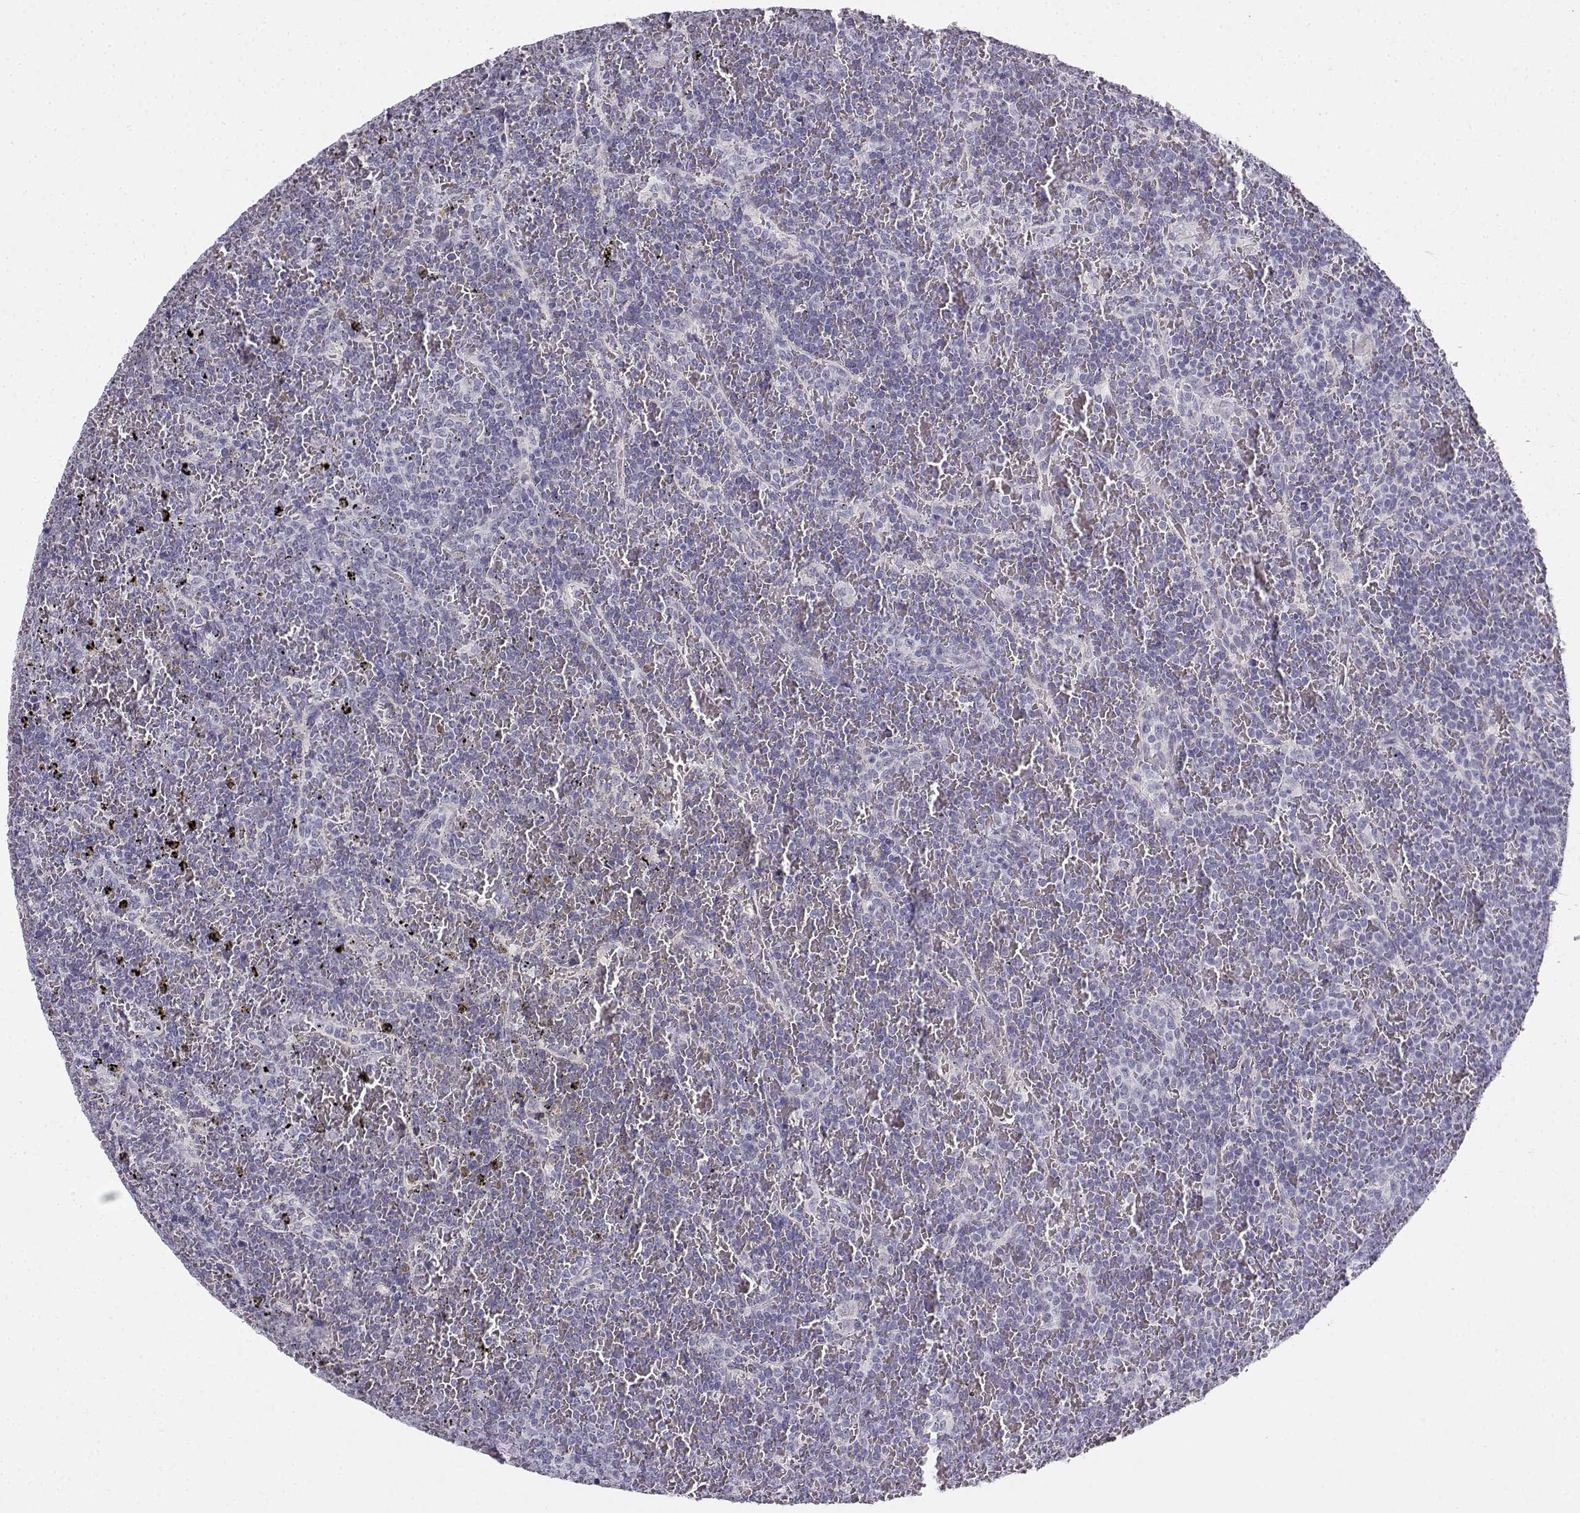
{"staining": {"intensity": "negative", "quantity": "none", "location": "none"}, "tissue": "lymphoma", "cell_type": "Tumor cells", "image_type": "cancer", "snomed": [{"axis": "morphology", "description": "Malignant lymphoma, non-Hodgkin's type, Low grade"}, {"axis": "topography", "description": "Spleen"}], "caption": "The histopathology image reveals no staining of tumor cells in lymphoma. (DAB (3,3'-diaminobenzidine) IHC, high magnification).", "gene": "CREB3L3", "patient": {"sex": "female", "age": 77}}